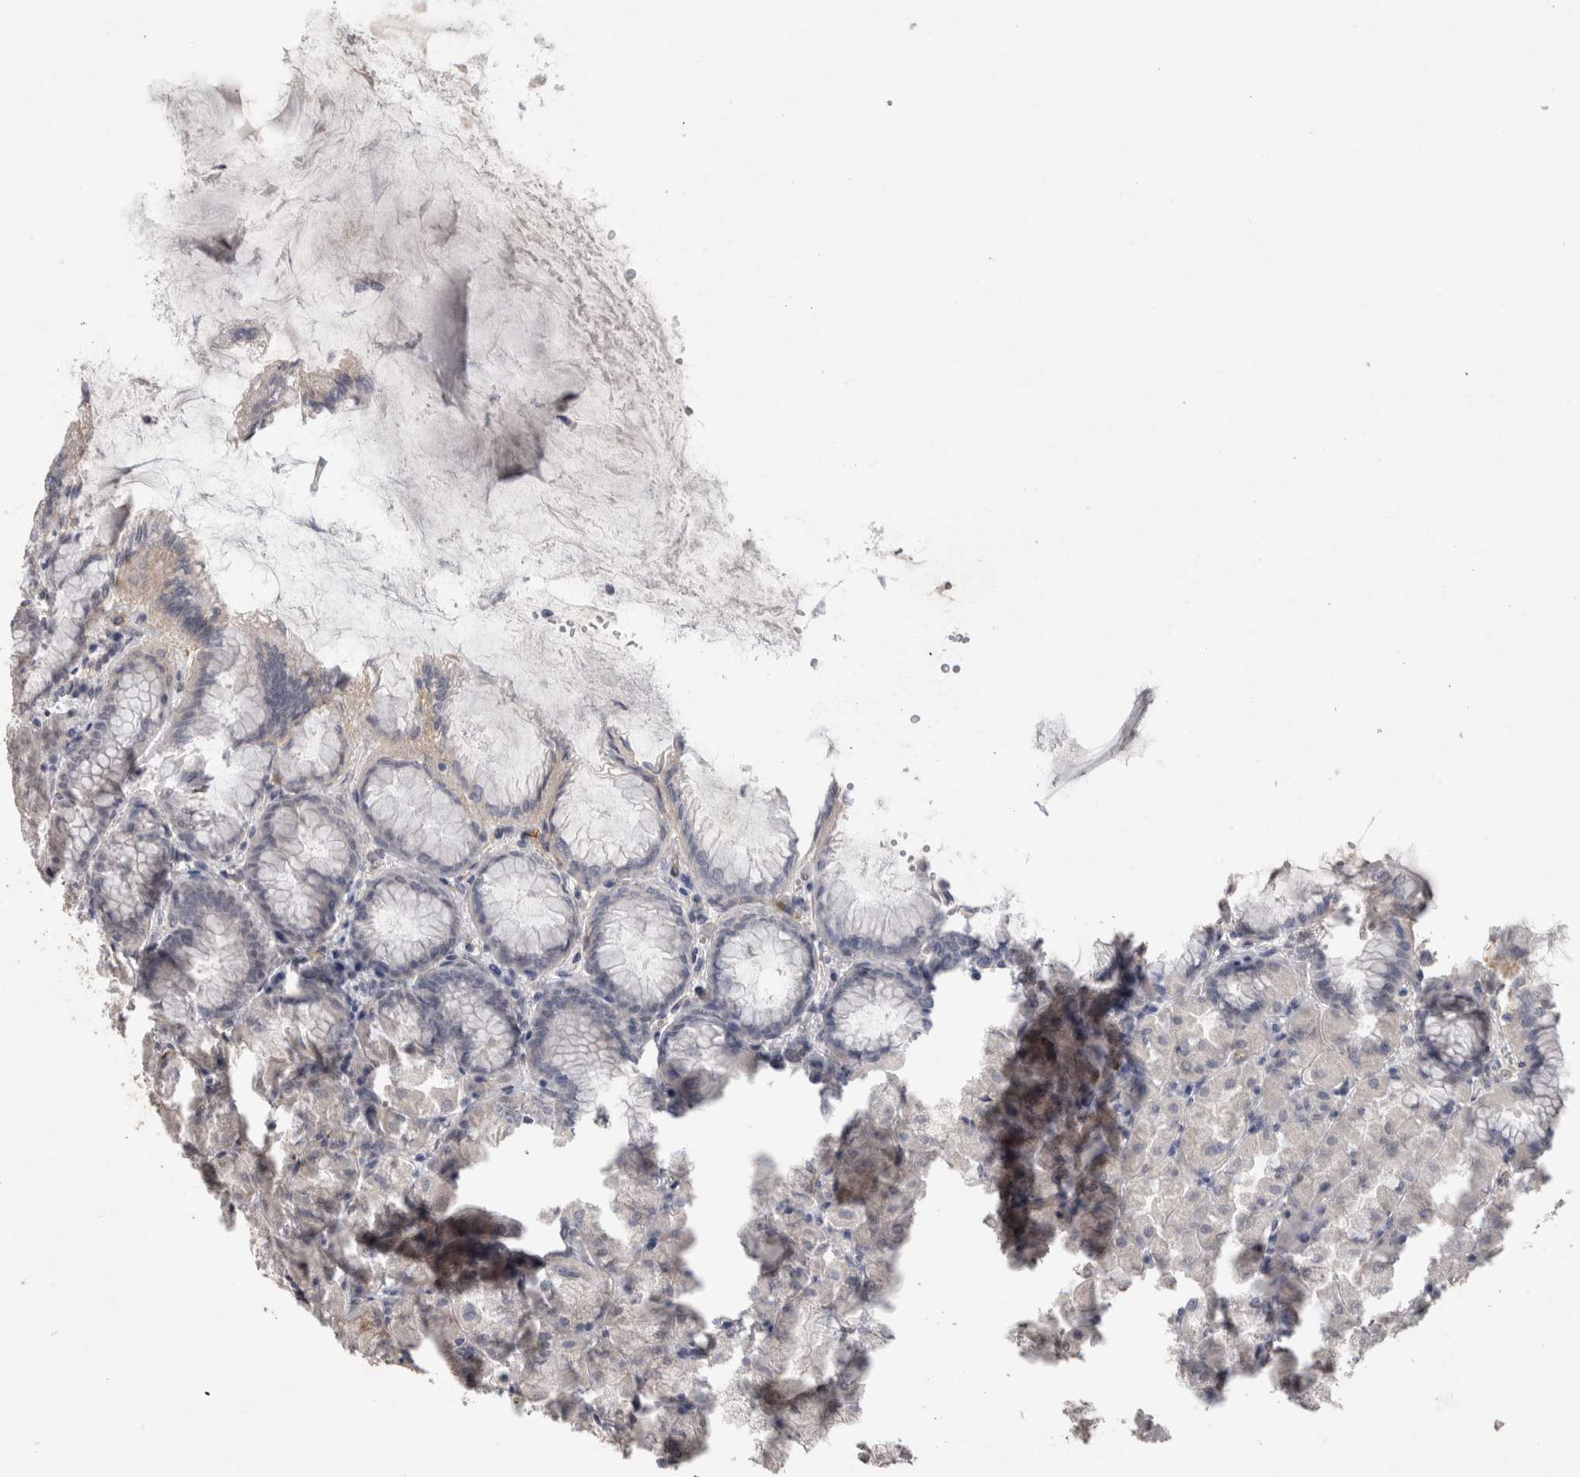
{"staining": {"intensity": "negative", "quantity": "none", "location": "none"}, "tissue": "stomach", "cell_type": "Glandular cells", "image_type": "normal", "snomed": [{"axis": "morphology", "description": "Normal tissue, NOS"}, {"axis": "topography", "description": "Stomach, upper"}], "caption": "An image of stomach stained for a protein shows no brown staining in glandular cells. (Immunohistochemistry, brightfield microscopy, high magnification).", "gene": "CDH13", "patient": {"sex": "female", "age": 56}}